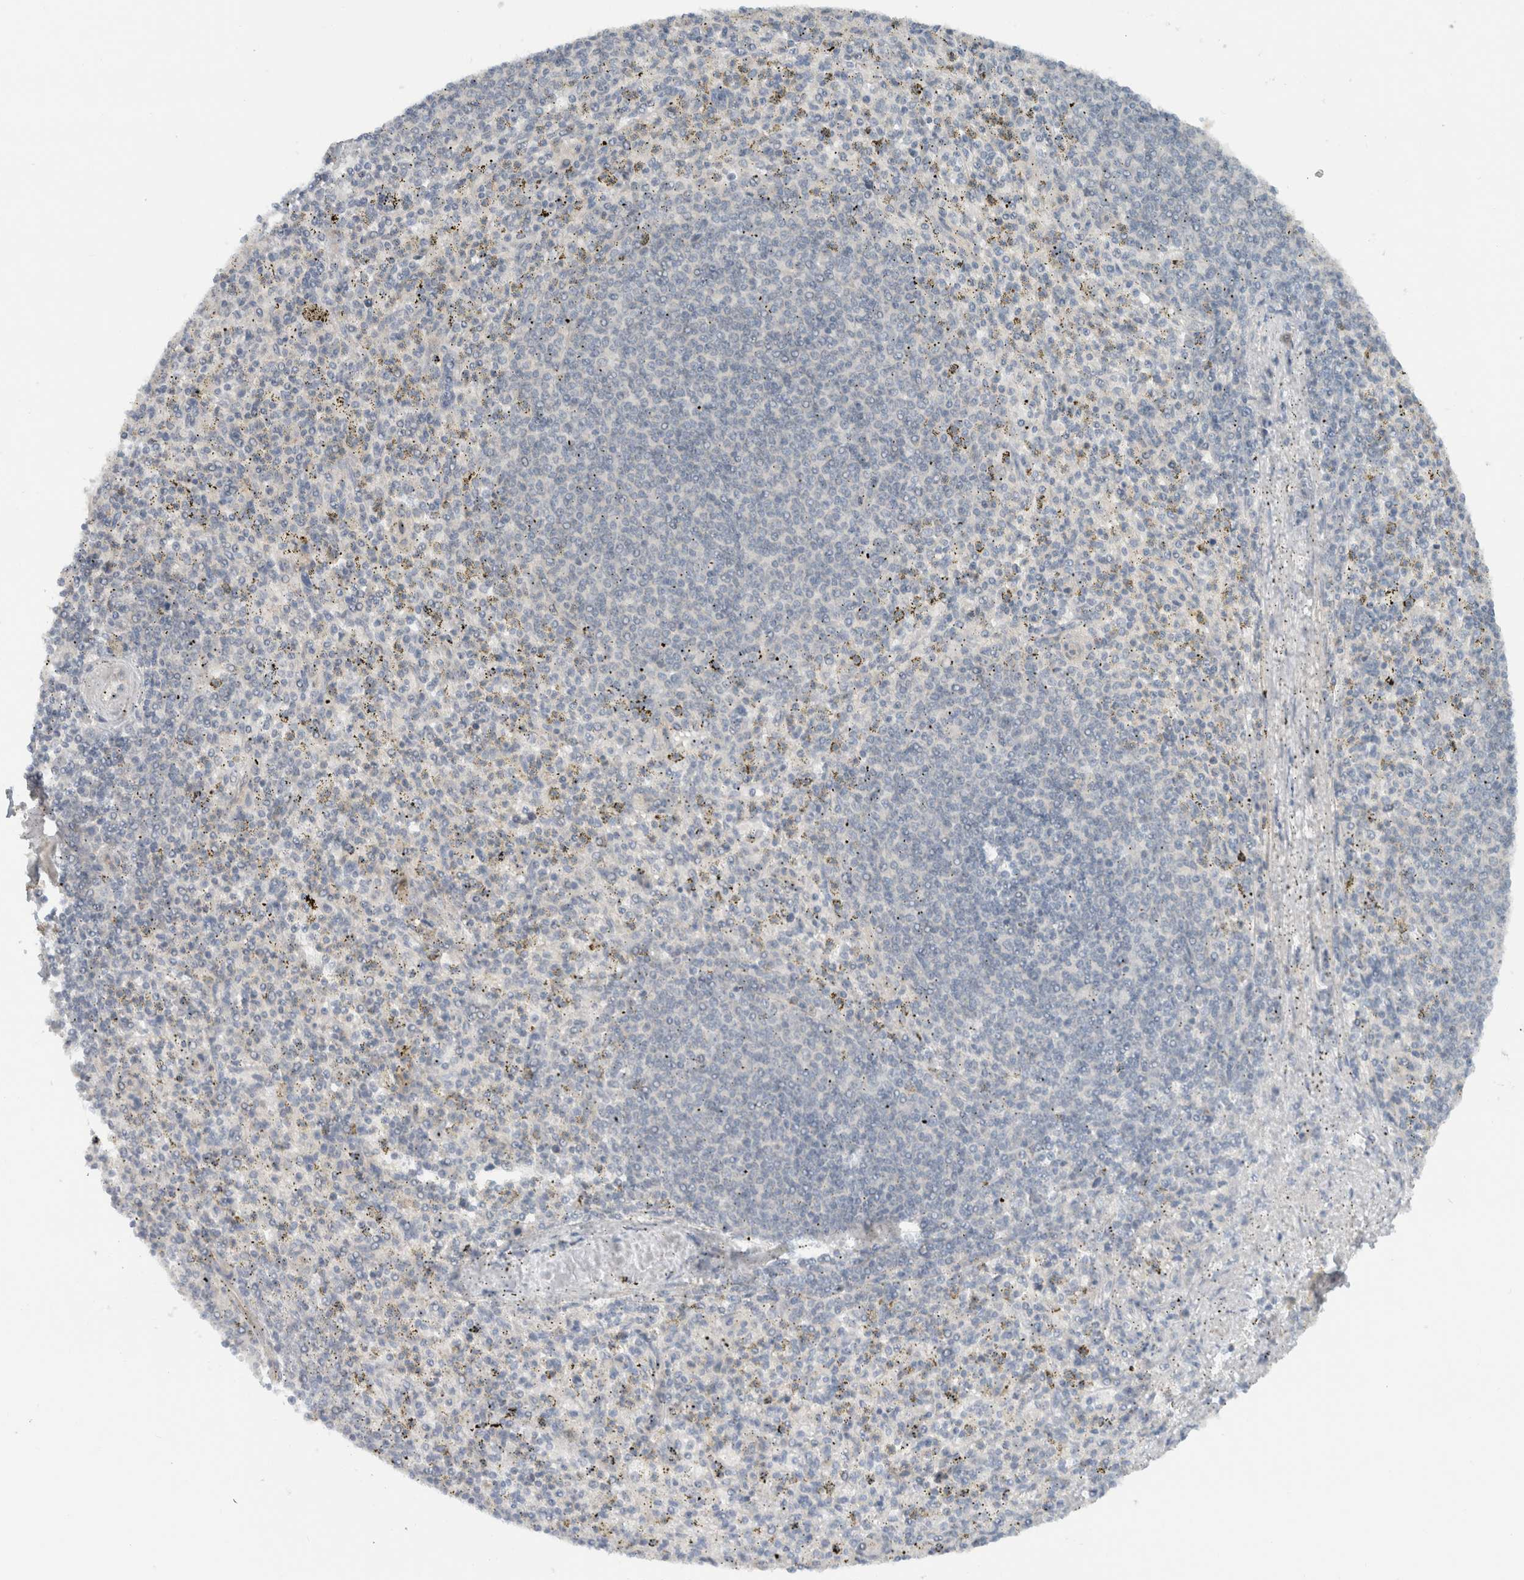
{"staining": {"intensity": "negative", "quantity": "none", "location": "none"}, "tissue": "spleen", "cell_type": "Cells in red pulp", "image_type": "normal", "snomed": [{"axis": "morphology", "description": "Normal tissue, NOS"}, {"axis": "topography", "description": "Spleen"}], "caption": "Cells in red pulp show no significant protein expression in normal spleen.", "gene": "ERCC6L2", "patient": {"sex": "male", "age": 72}}